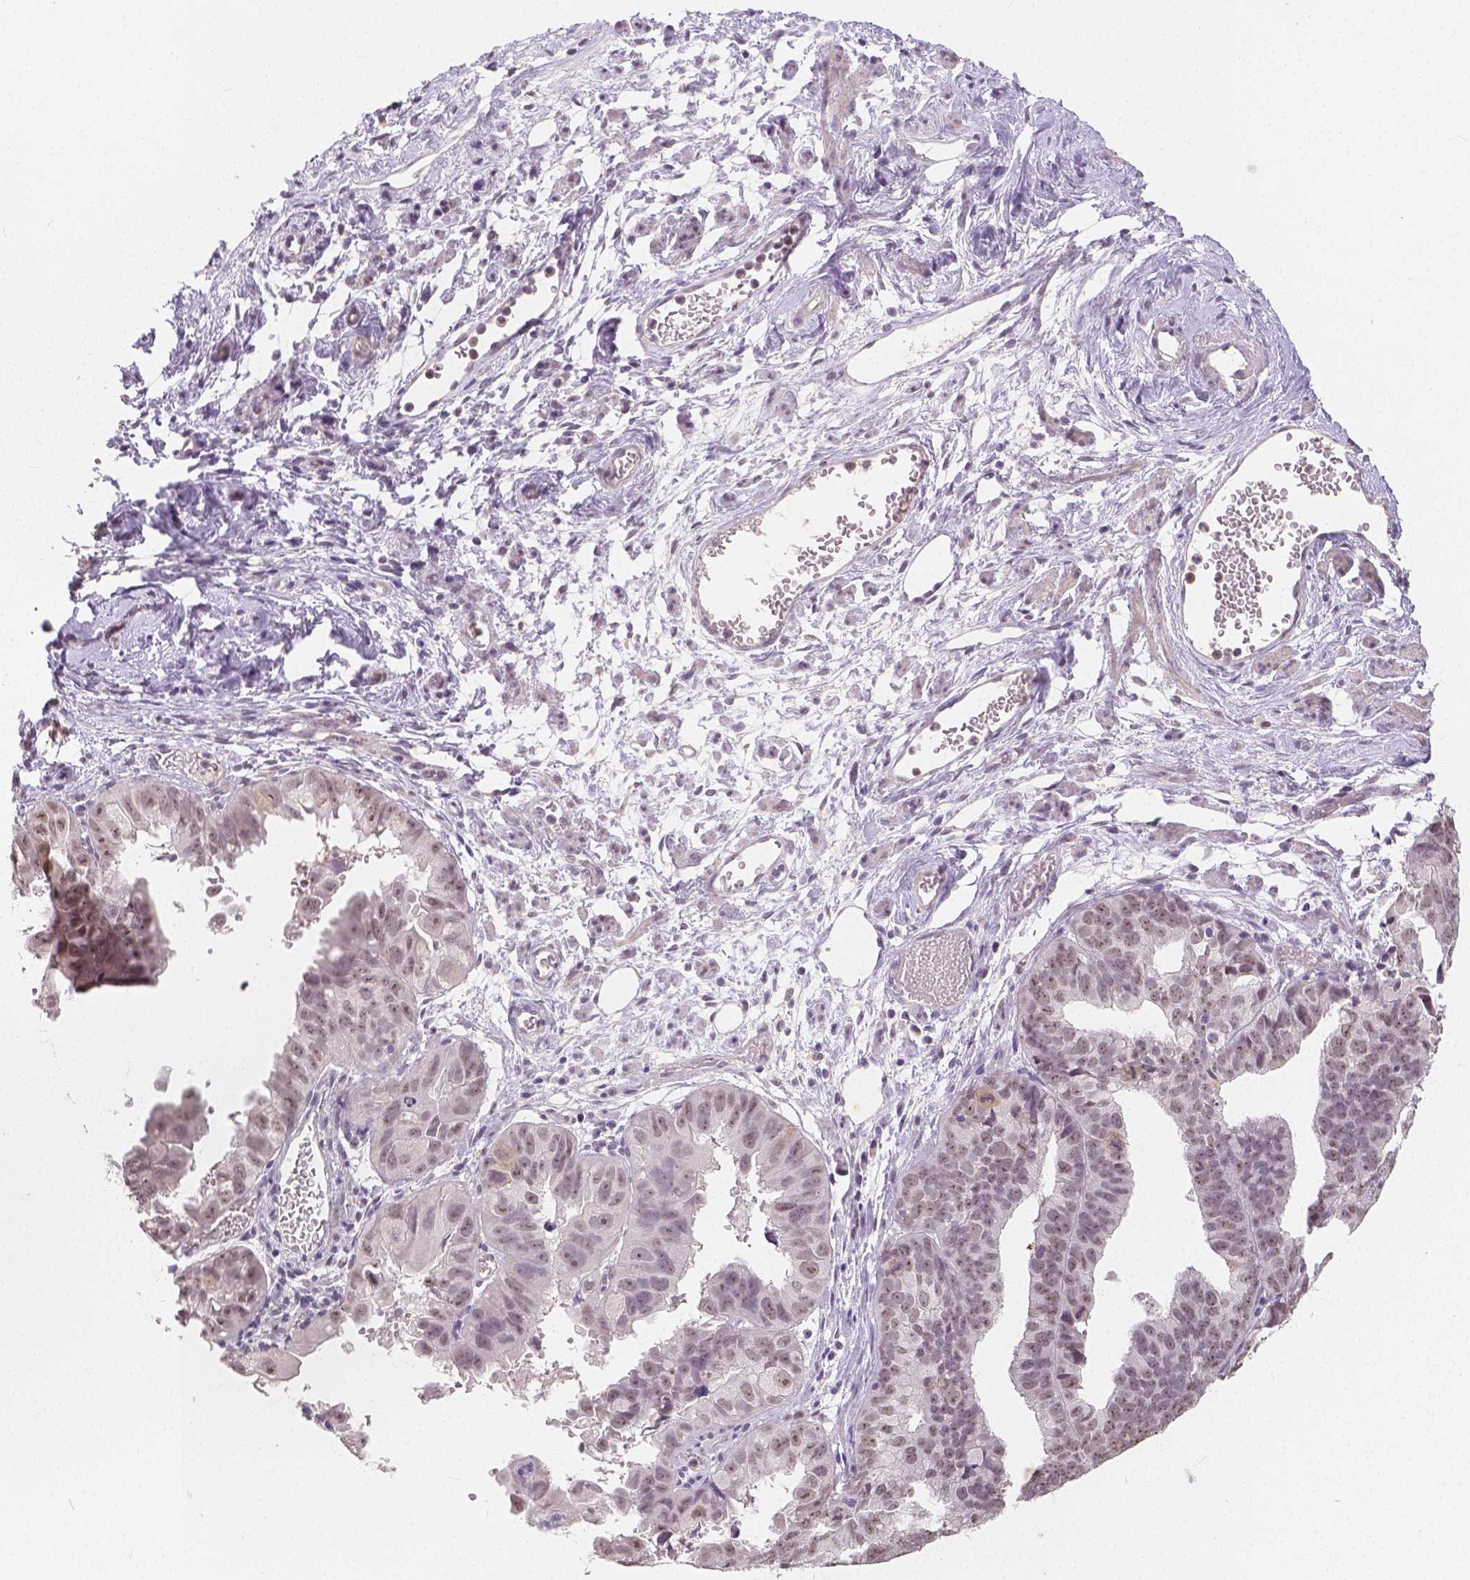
{"staining": {"intensity": "weak", "quantity": "25%-75%", "location": "nuclear"}, "tissue": "ovarian cancer", "cell_type": "Tumor cells", "image_type": "cancer", "snomed": [{"axis": "morphology", "description": "Carcinoma, endometroid"}, {"axis": "topography", "description": "Ovary"}], "caption": "Weak nuclear positivity is identified in approximately 25%-75% of tumor cells in endometroid carcinoma (ovarian).", "gene": "NOLC1", "patient": {"sex": "female", "age": 85}}